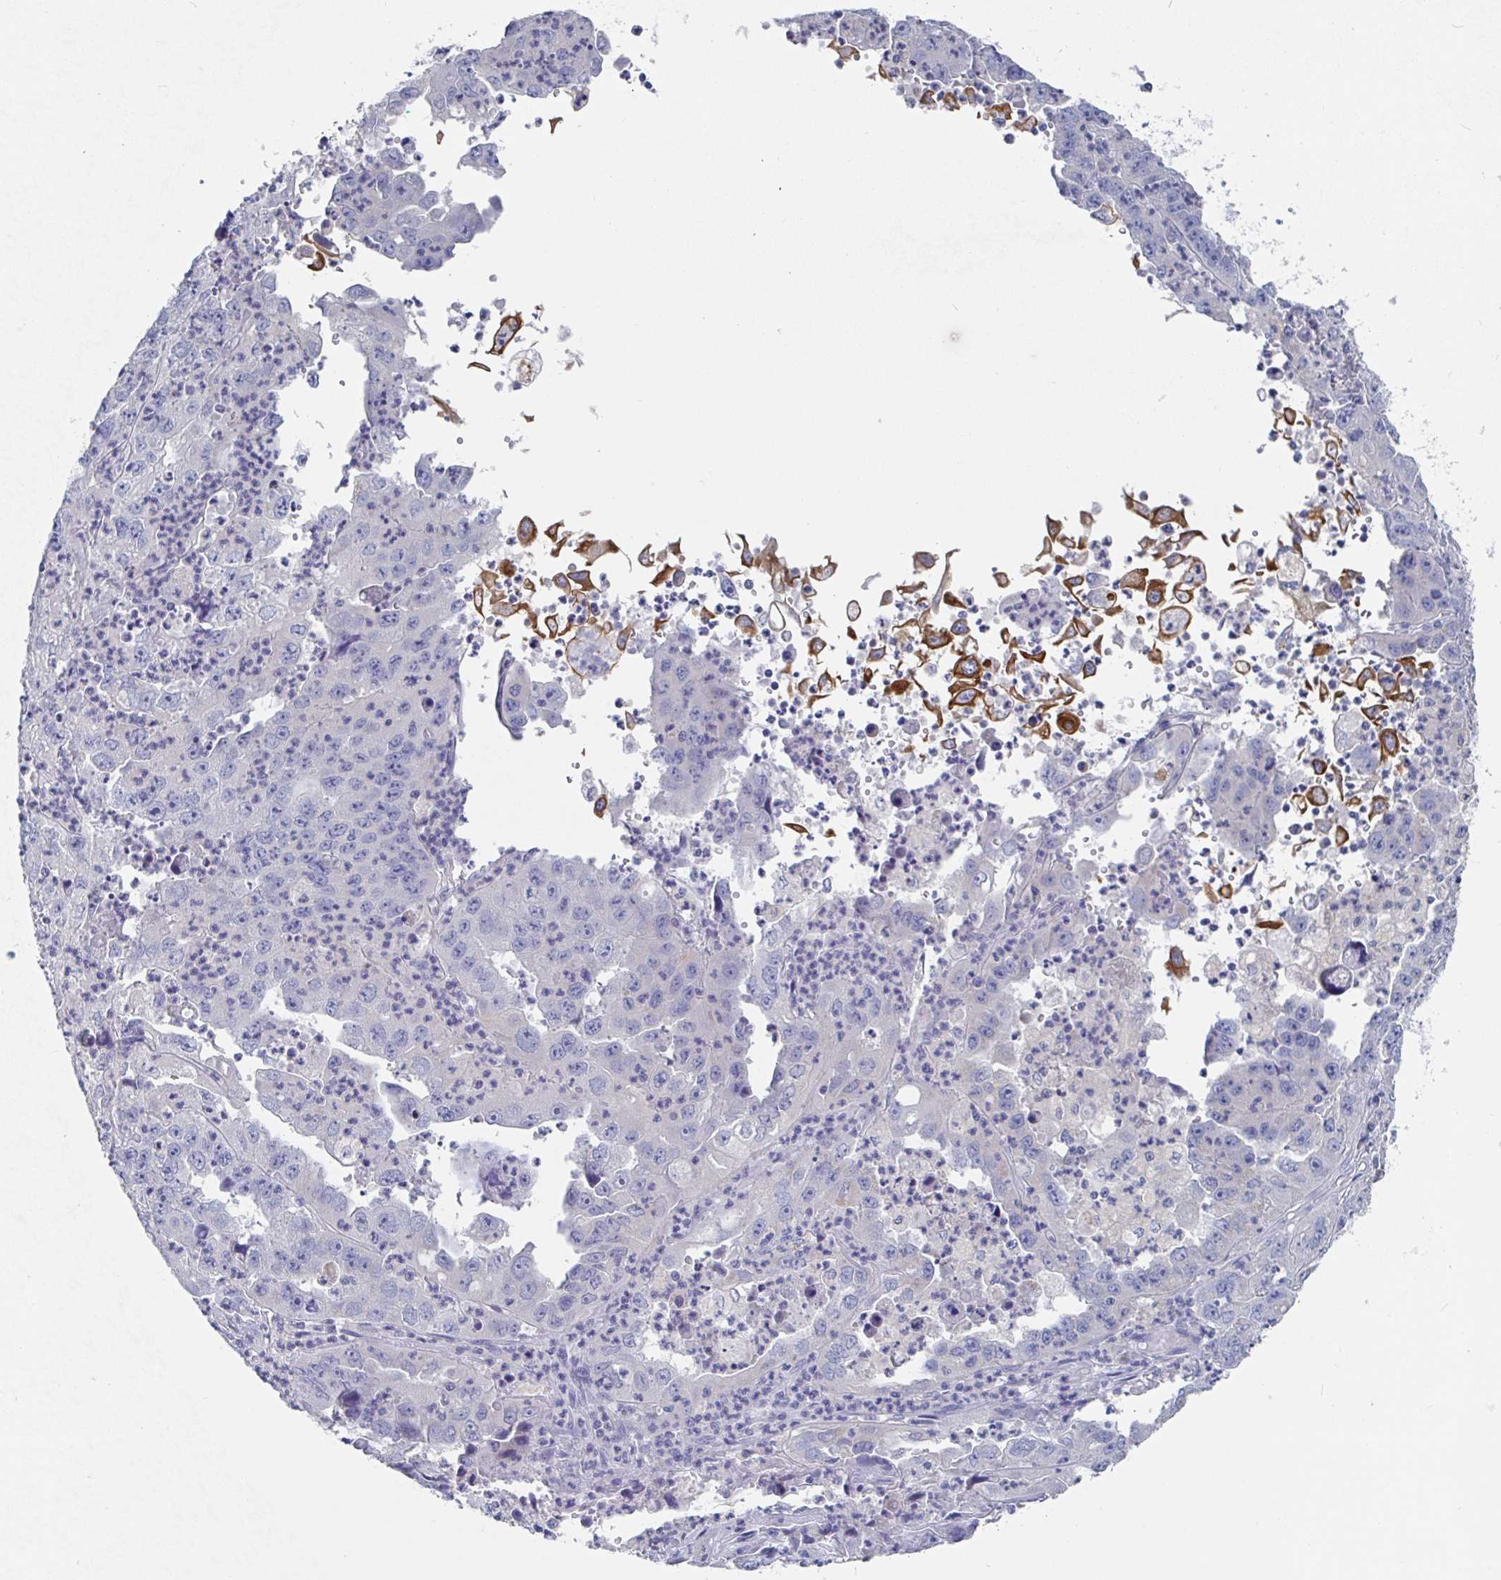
{"staining": {"intensity": "negative", "quantity": "none", "location": "none"}, "tissue": "endometrial cancer", "cell_type": "Tumor cells", "image_type": "cancer", "snomed": [{"axis": "morphology", "description": "Adenocarcinoma, NOS"}, {"axis": "topography", "description": "Uterus"}], "caption": "An immunohistochemistry (IHC) image of endometrial adenocarcinoma is shown. There is no staining in tumor cells of endometrial adenocarcinoma.", "gene": "GPR148", "patient": {"sex": "female", "age": 62}}